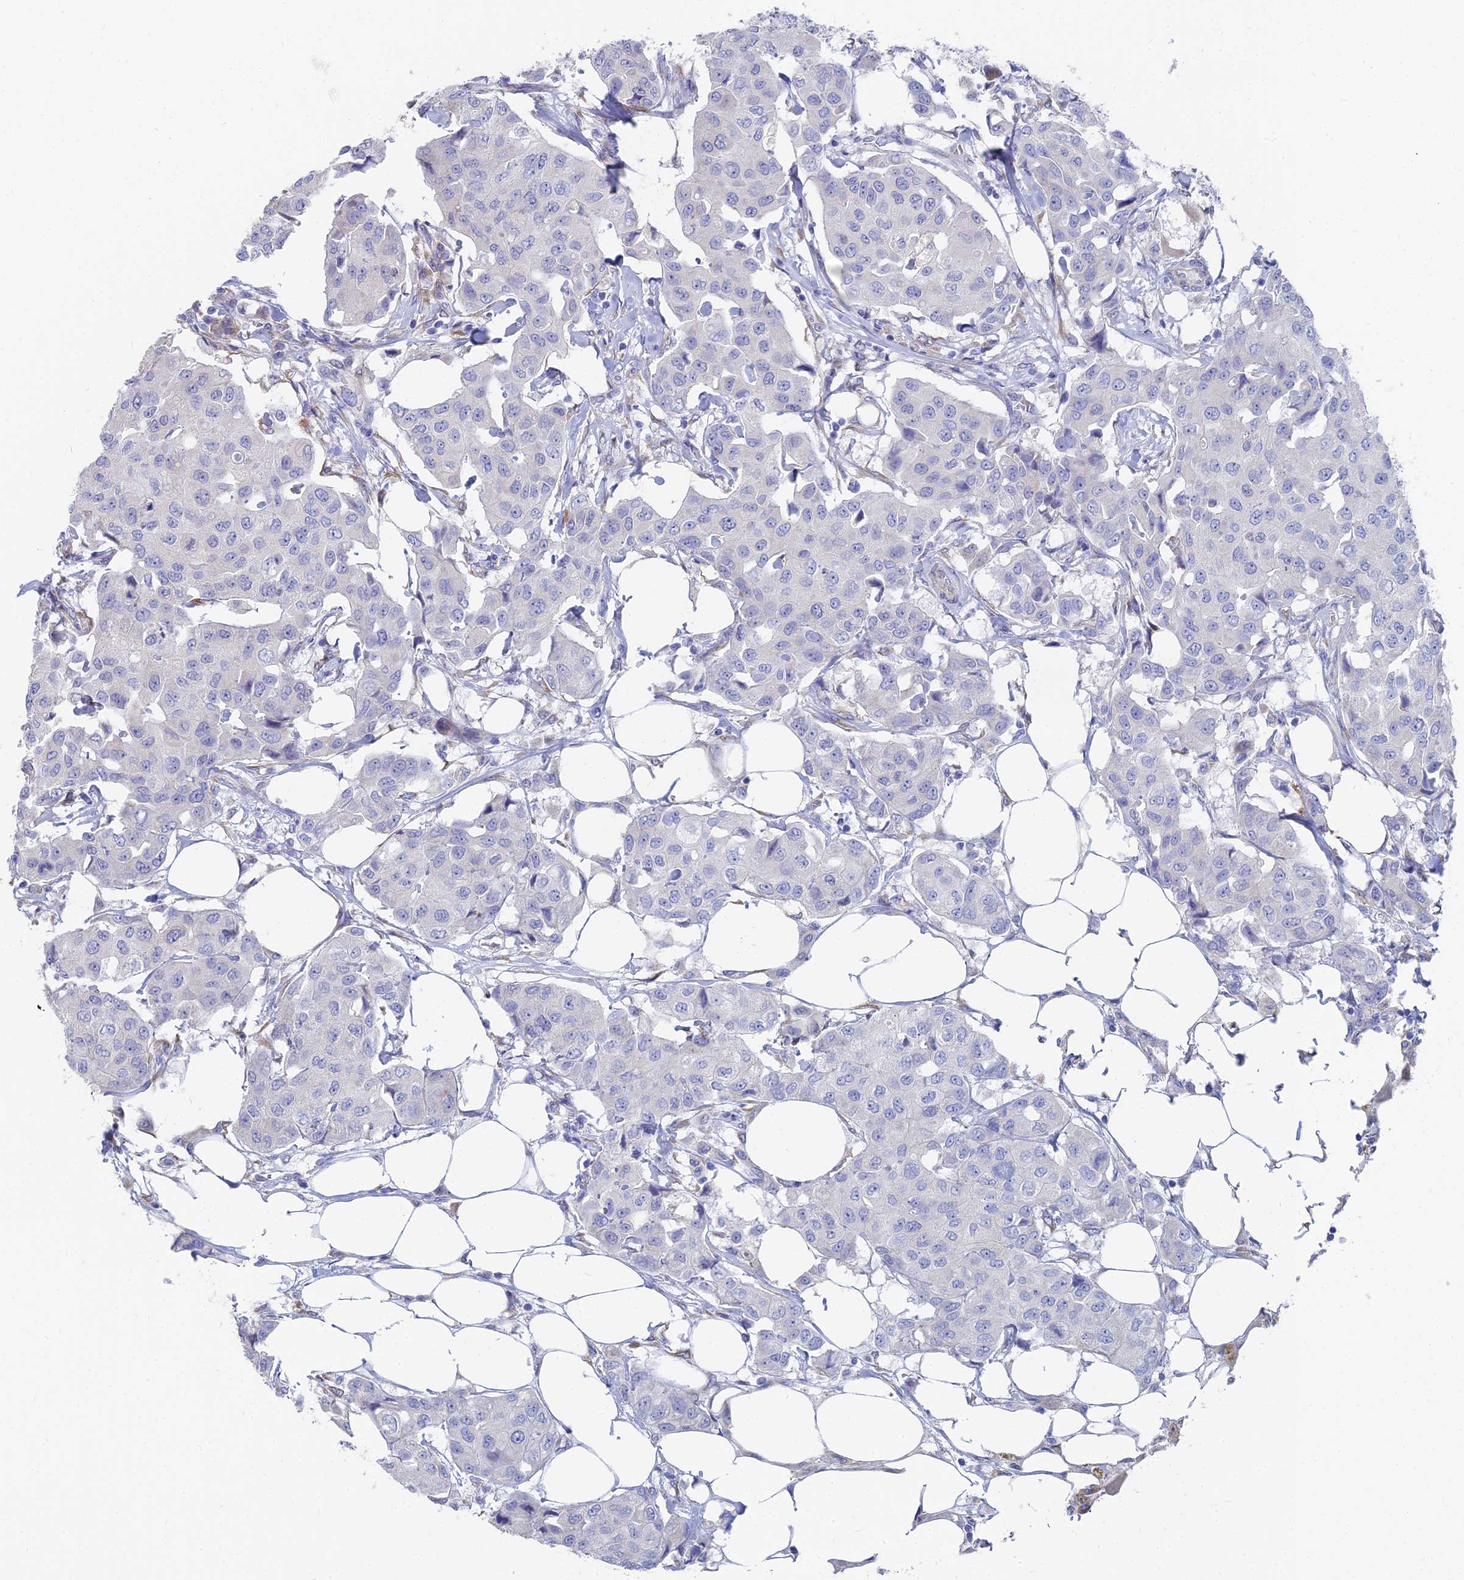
{"staining": {"intensity": "negative", "quantity": "none", "location": "none"}, "tissue": "breast cancer", "cell_type": "Tumor cells", "image_type": "cancer", "snomed": [{"axis": "morphology", "description": "Duct carcinoma"}, {"axis": "topography", "description": "Breast"}], "caption": "DAB (3,3'-diaminobenzidine) immunohistochemical staining of human breast infiltrating ductal carcinoma shows no significant staining in tumor cells.", "gene": "TNNT3", "patient": {"sex": "female", "age": 80}}